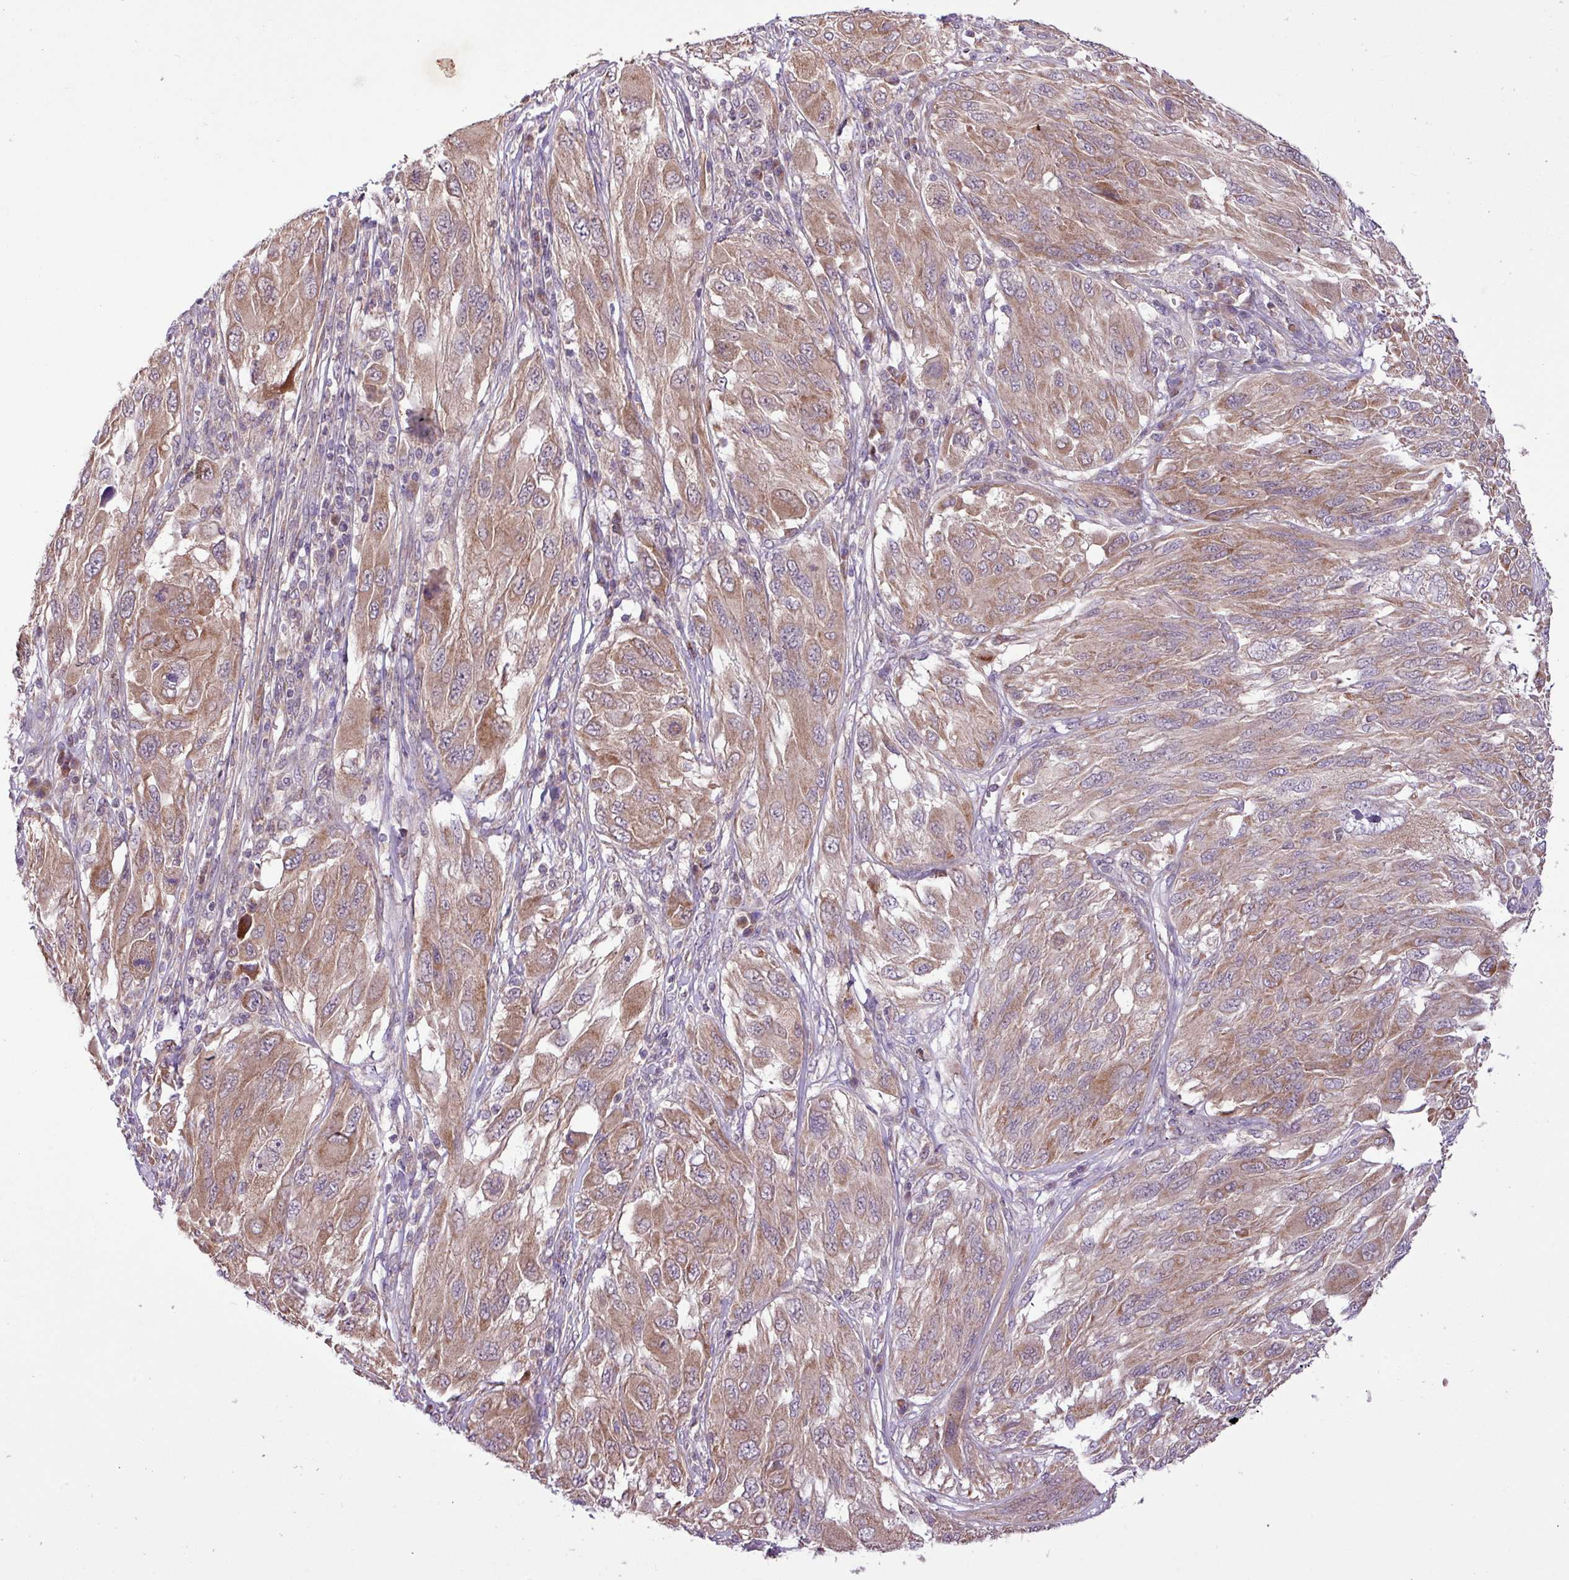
{"staining": {"intensity": "moderate", "quantity": ">75%", "location": "cytoplasmic/membranous"}, "tissue": "melanoma", "cell_type": "Tumor cells", "image_type": "cancer", "snomed": [{"axis": "morphology", "description": "Malignant melanoma, NOS"}, {"axis": "topography", "description": "Skin"}], "caption": "A high-resolution image shows immunohistochemistry (IHC) staining of malignant melanoma, which demonstrates moderate cytoplasmic/membranous positivity in approximately >75% of tumor cells. (DAB IHC, brown staining for protein, blue staining for nuclei).", "gene": "TIMM10B", "patient": {"sex": "female", "age": 91}}